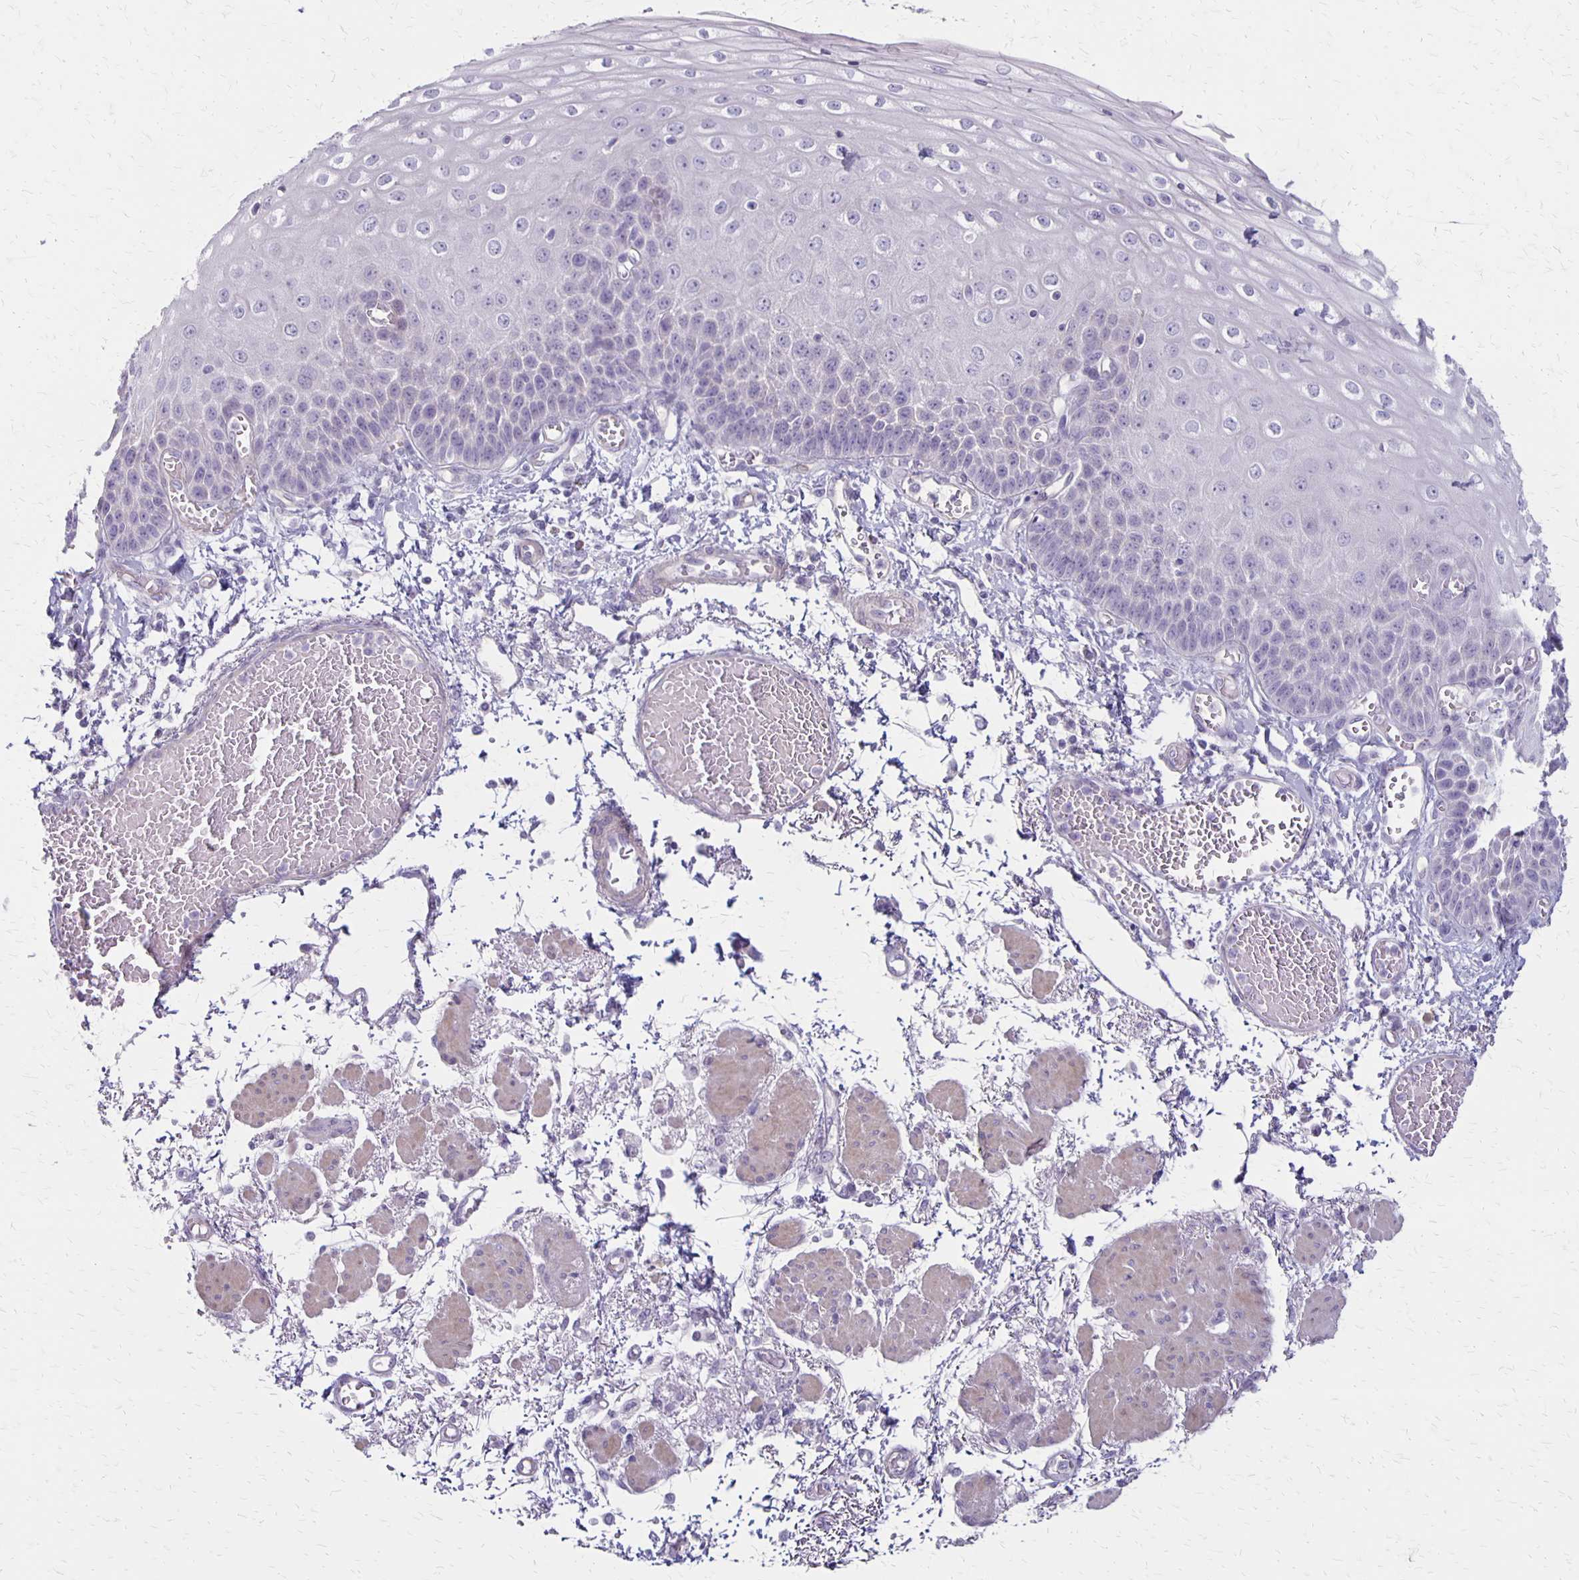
{"staining": {"intensity": "weak", "quantity": "<25%", "location": "cytoplasmic/membranous"}, "tissue": "esophagus", "cell_type": "Squamous epithelial cells", "image_type": "normal", "snomed": [{"axis": "morphology", "description": "Normal tissue, NOS"}, {"axis": "morphology", "description": "Adenocarcinoma, NOS"}, {"axis": "topography", "description": "Esophagus"}], "caption": "Histopathology image shows no significant protein staining in squamous epithelial cells of normal esophagus.", "gene": "HOMER1", "patient": {"sex": "male", "age": 81}}